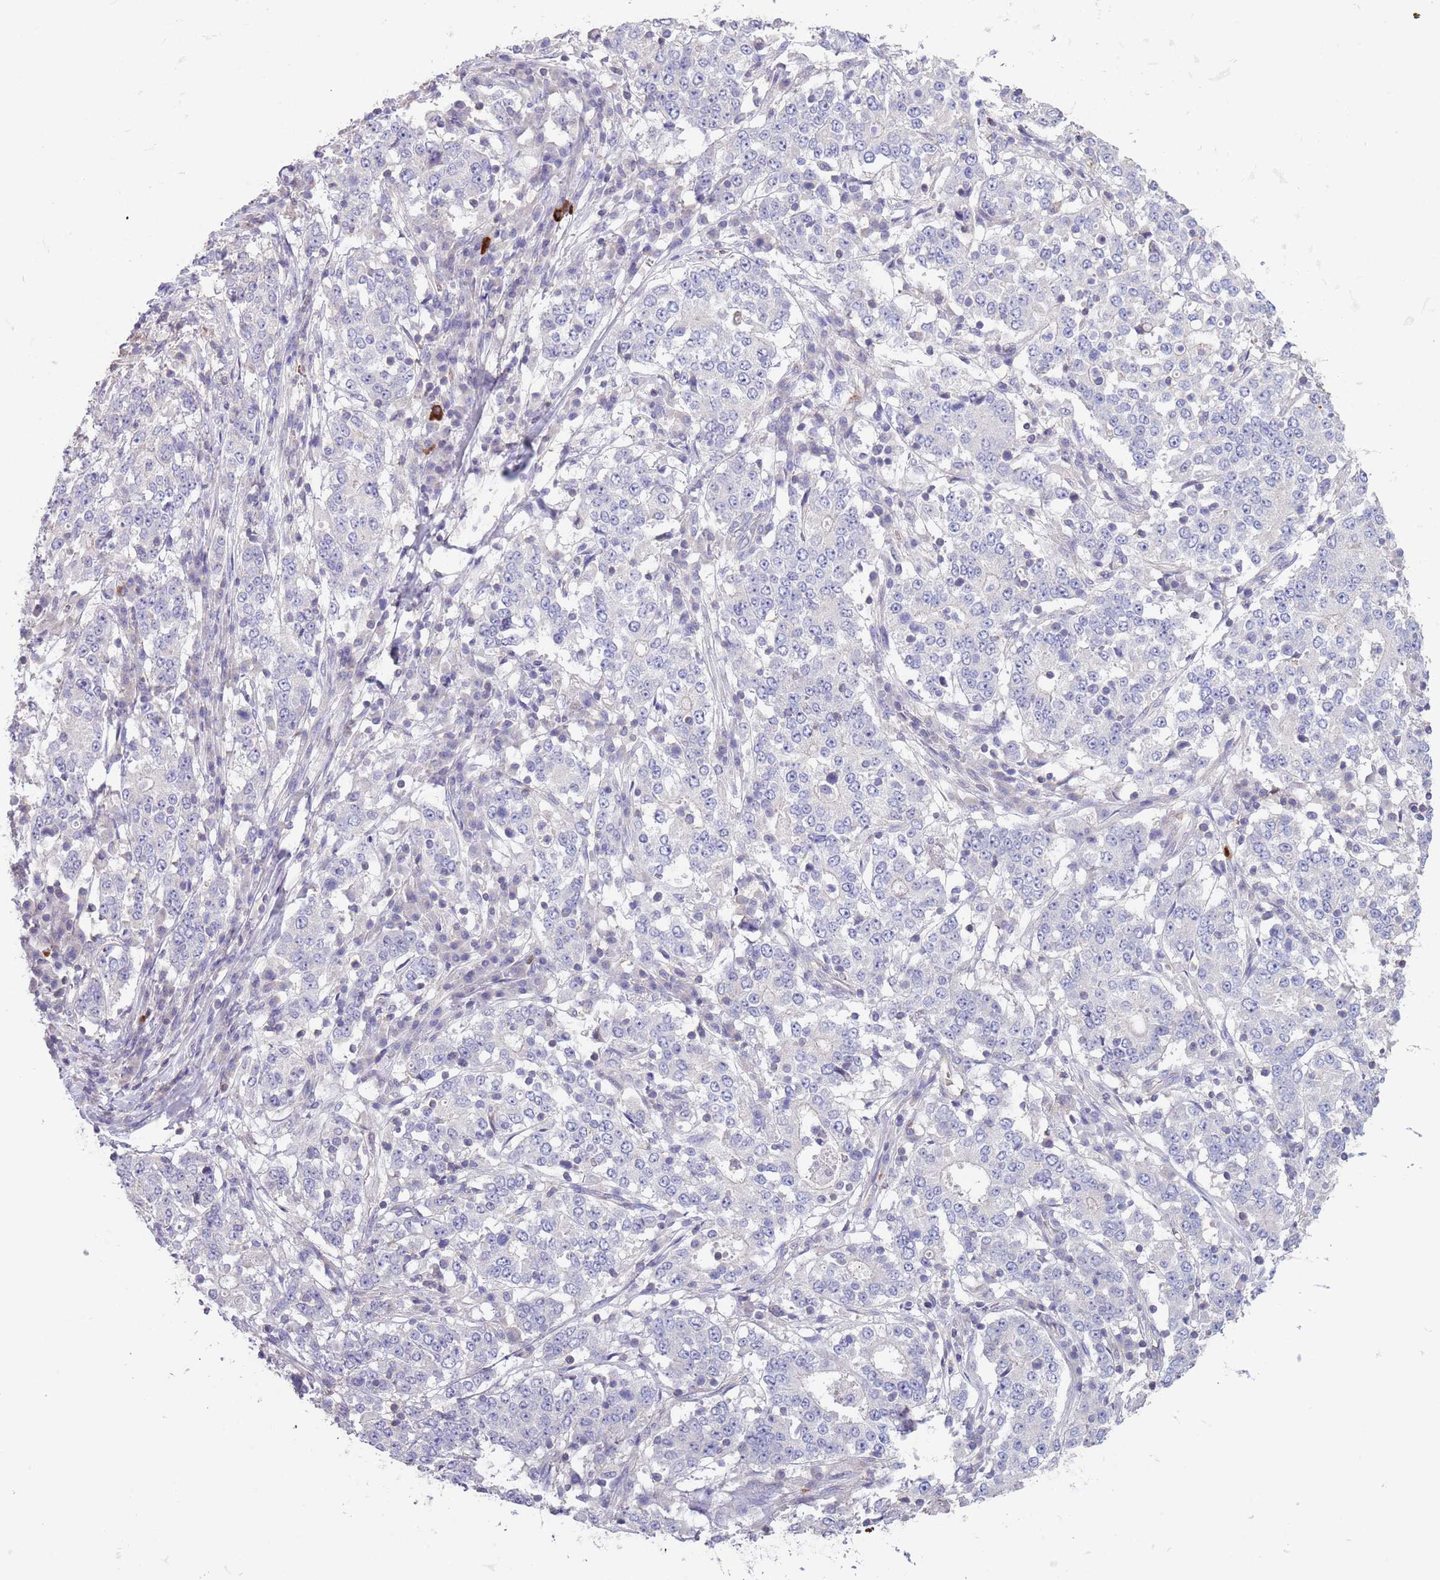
{"staining": {"intensity": "negative", "quantity": "none", "location": "none"}, "tissue": "stomach cancer", "cell_type": "Tumor cells", "image_type": "cancer", "snomed": [{"axis": "morphology", "description": "Adenocarcinoma, NOS"}, {"axis": "topography", "description": "Stomach"}], "caption": "An IHC histopathology image of stomach cancer (adenocarcinoma) is shown. There is no staining in tumor cells of stomach cancer (adenocarcinoma).", "gene": "ZNF14", "patient": {"sex": "male", "age": 59}}